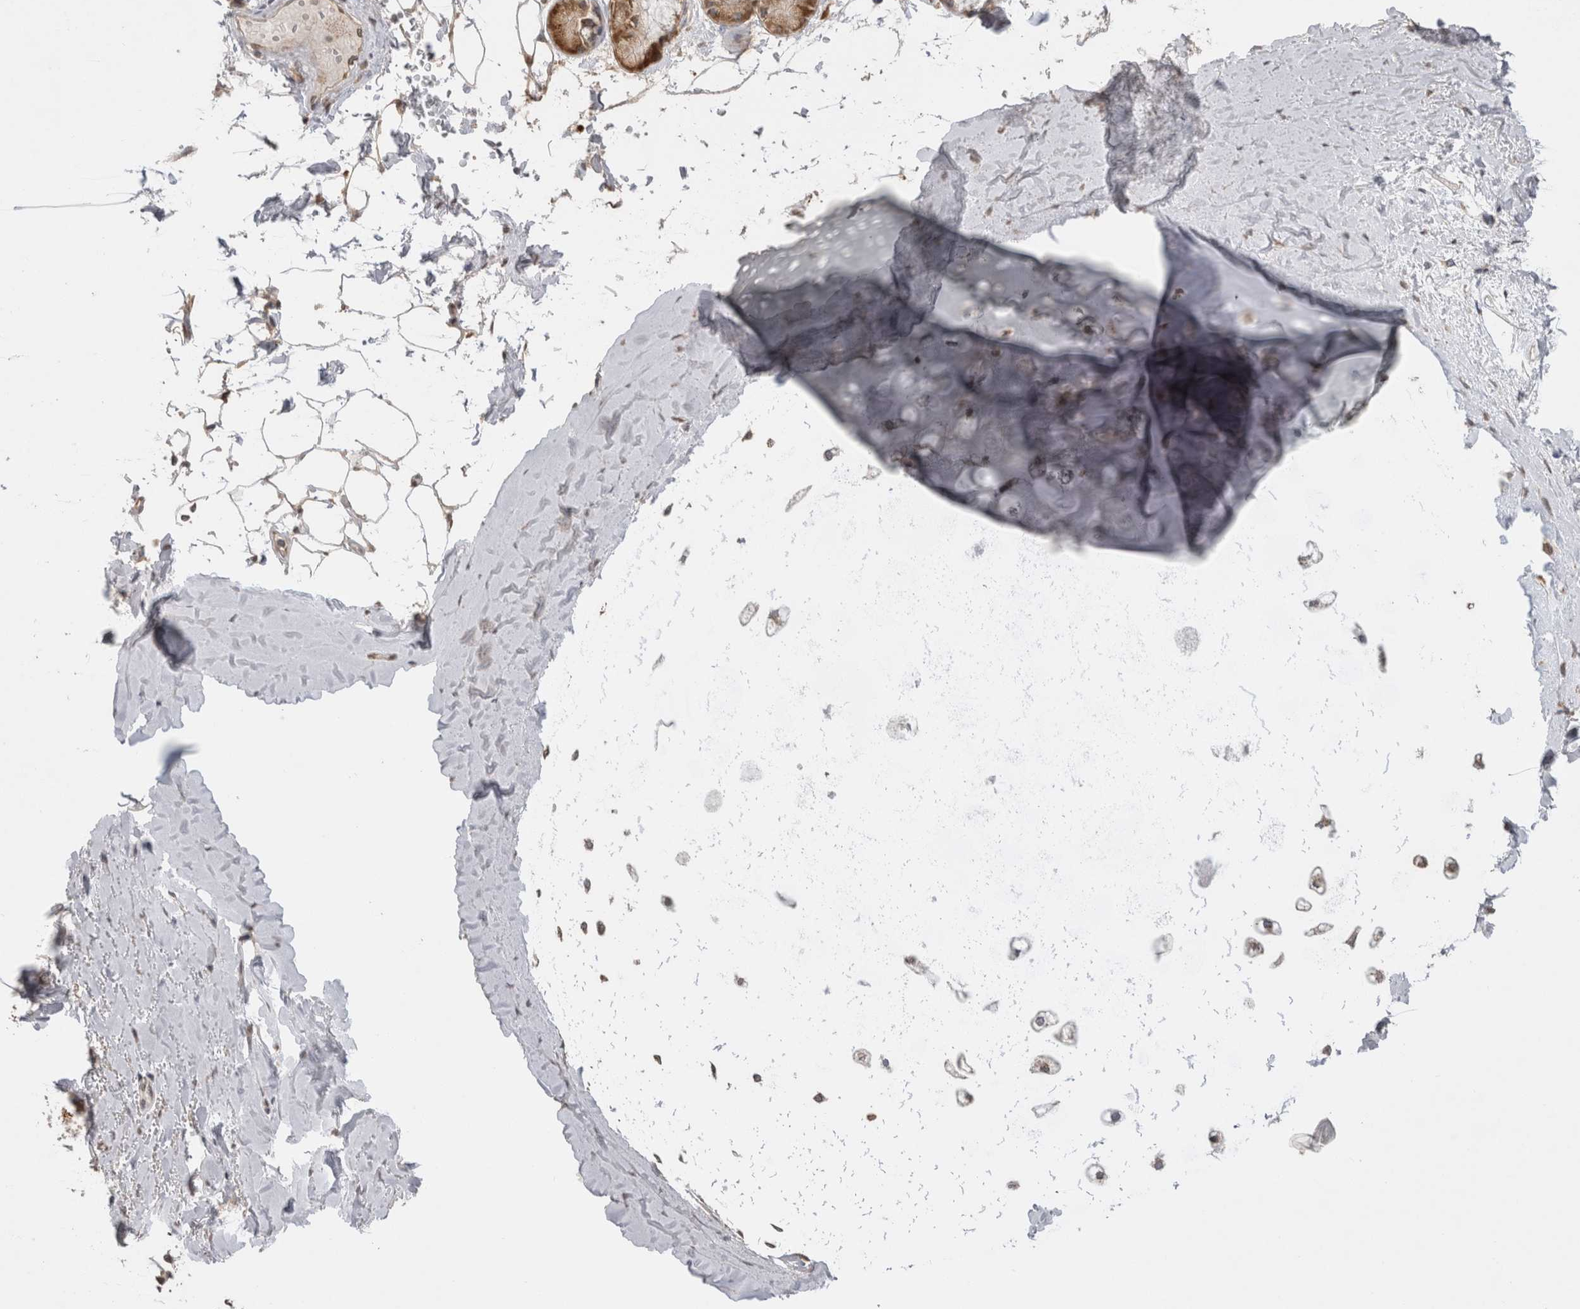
{"staining": {"intensity": "moderate", "quantity": "<25%", "location": "cytoplasmic/membranous"}, "tissue": "adipose tissue", "cell_type": "Adipocytes", "image_type": "normal", "snomed": [{"axis": "morphology", "description": "Normal tissue, NOS"}, {"axis": "topography", "description": "Bronchus"}], "caption": "Protein expression analysis of normal adipose tissue displays moderate cytoplasmic/membranous staining in about <25% of adipocytes. Immunohistochemistry (ihc) stains the protein in brown and the nuclei are stained blue.", "gene": "NOMO1", "patient": {"sex": "male", "age": 66}}